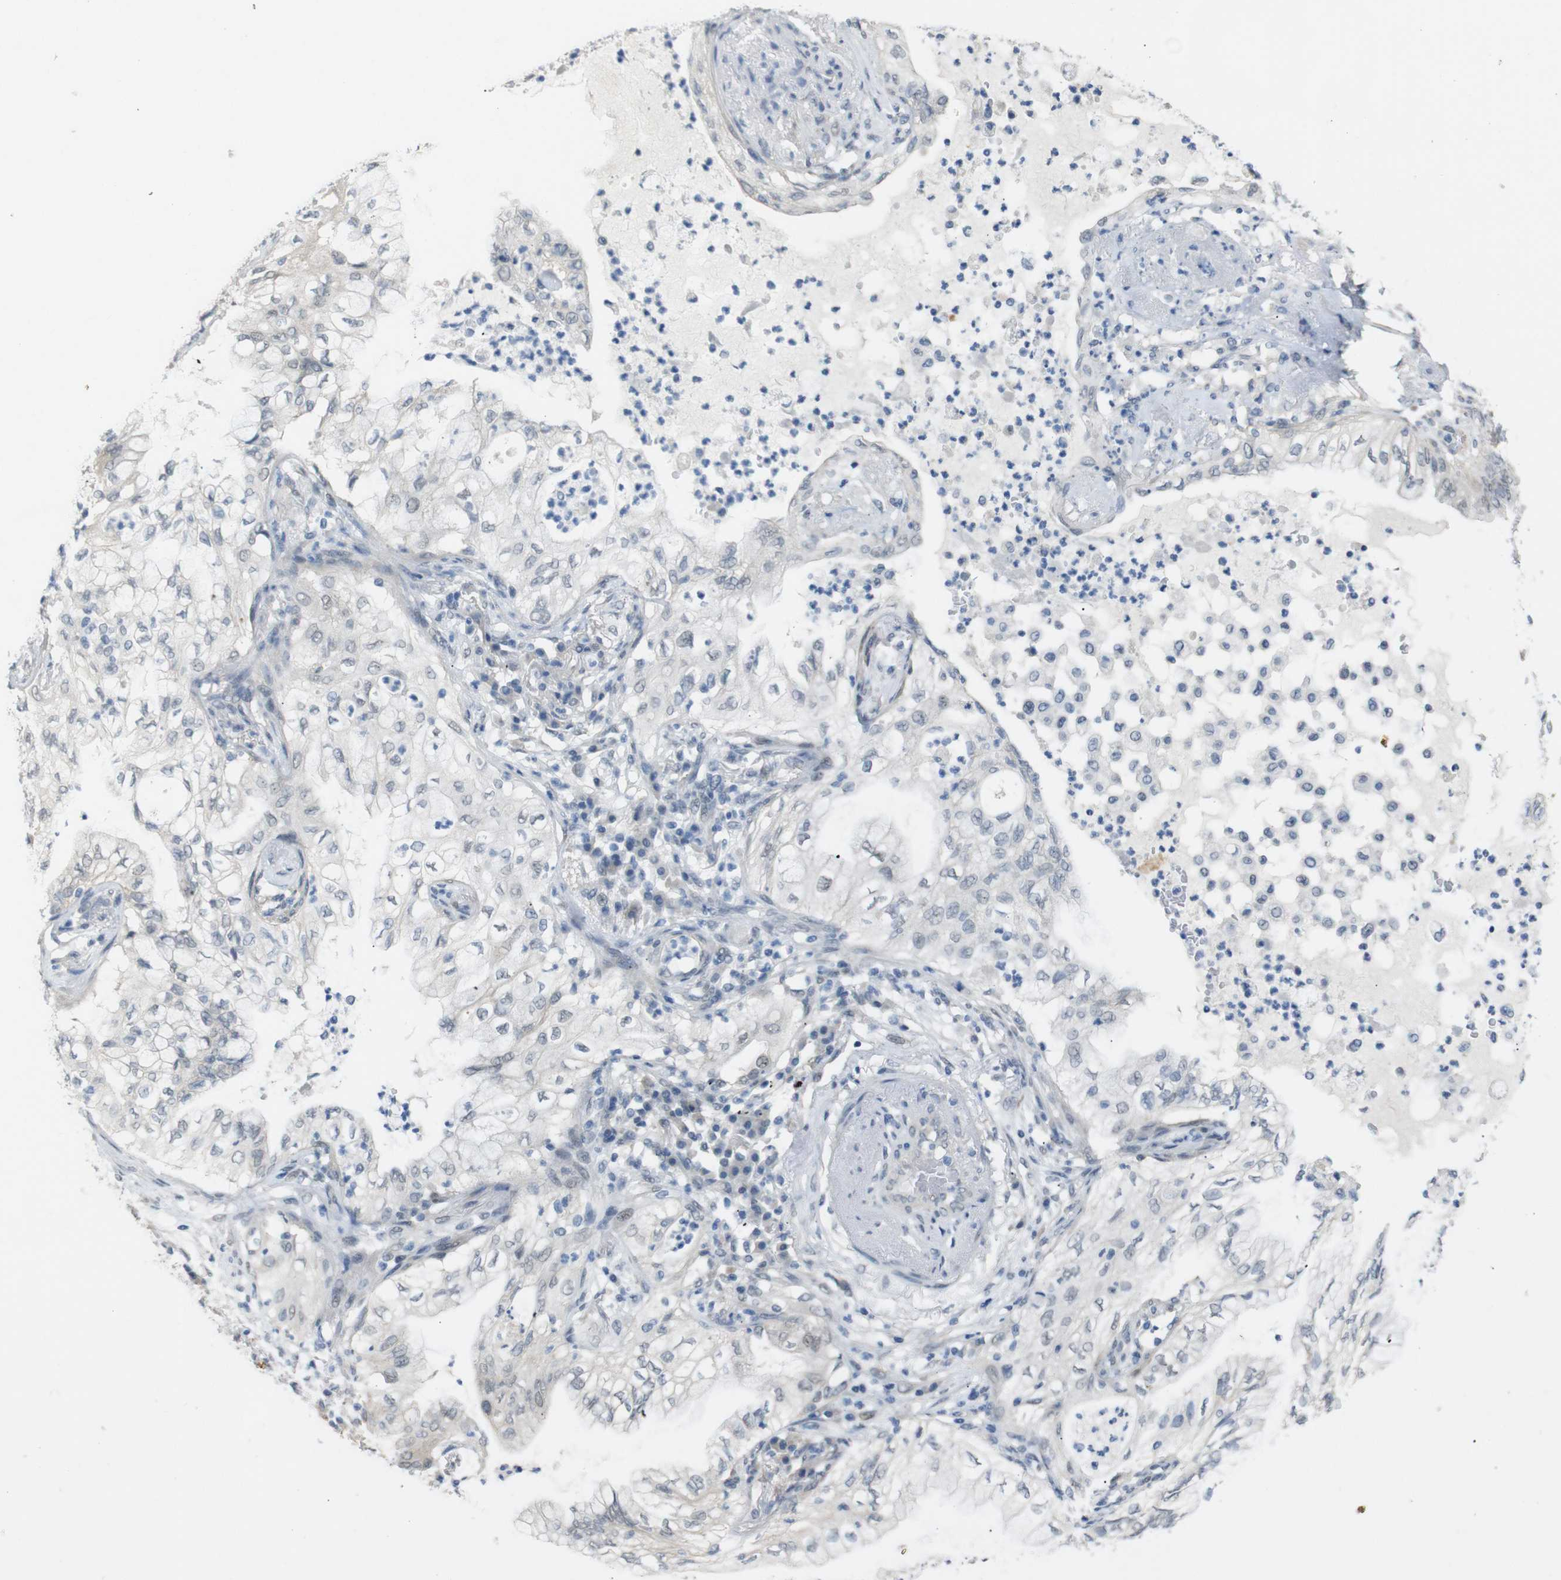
{"staining": {"intensity": "weak", "quantity": "25%-75%", "location": "cytoplasmic/membranous"}, "tissue": "lung cancer", "cell_type": "Tumor cells", "image_type": "cancer", "snomed": [{"axis": "morphology", "description": "Adenocarcinoma, NOS"}, {"axis": "topography", "description": "Lung"}], "caption": "Lung cancer stained for a protein shows weak cytoplasmic/membranous positivity in tumor cells.", "gene": "GPR158", "patient": {"sex": "female", "age": 70}}